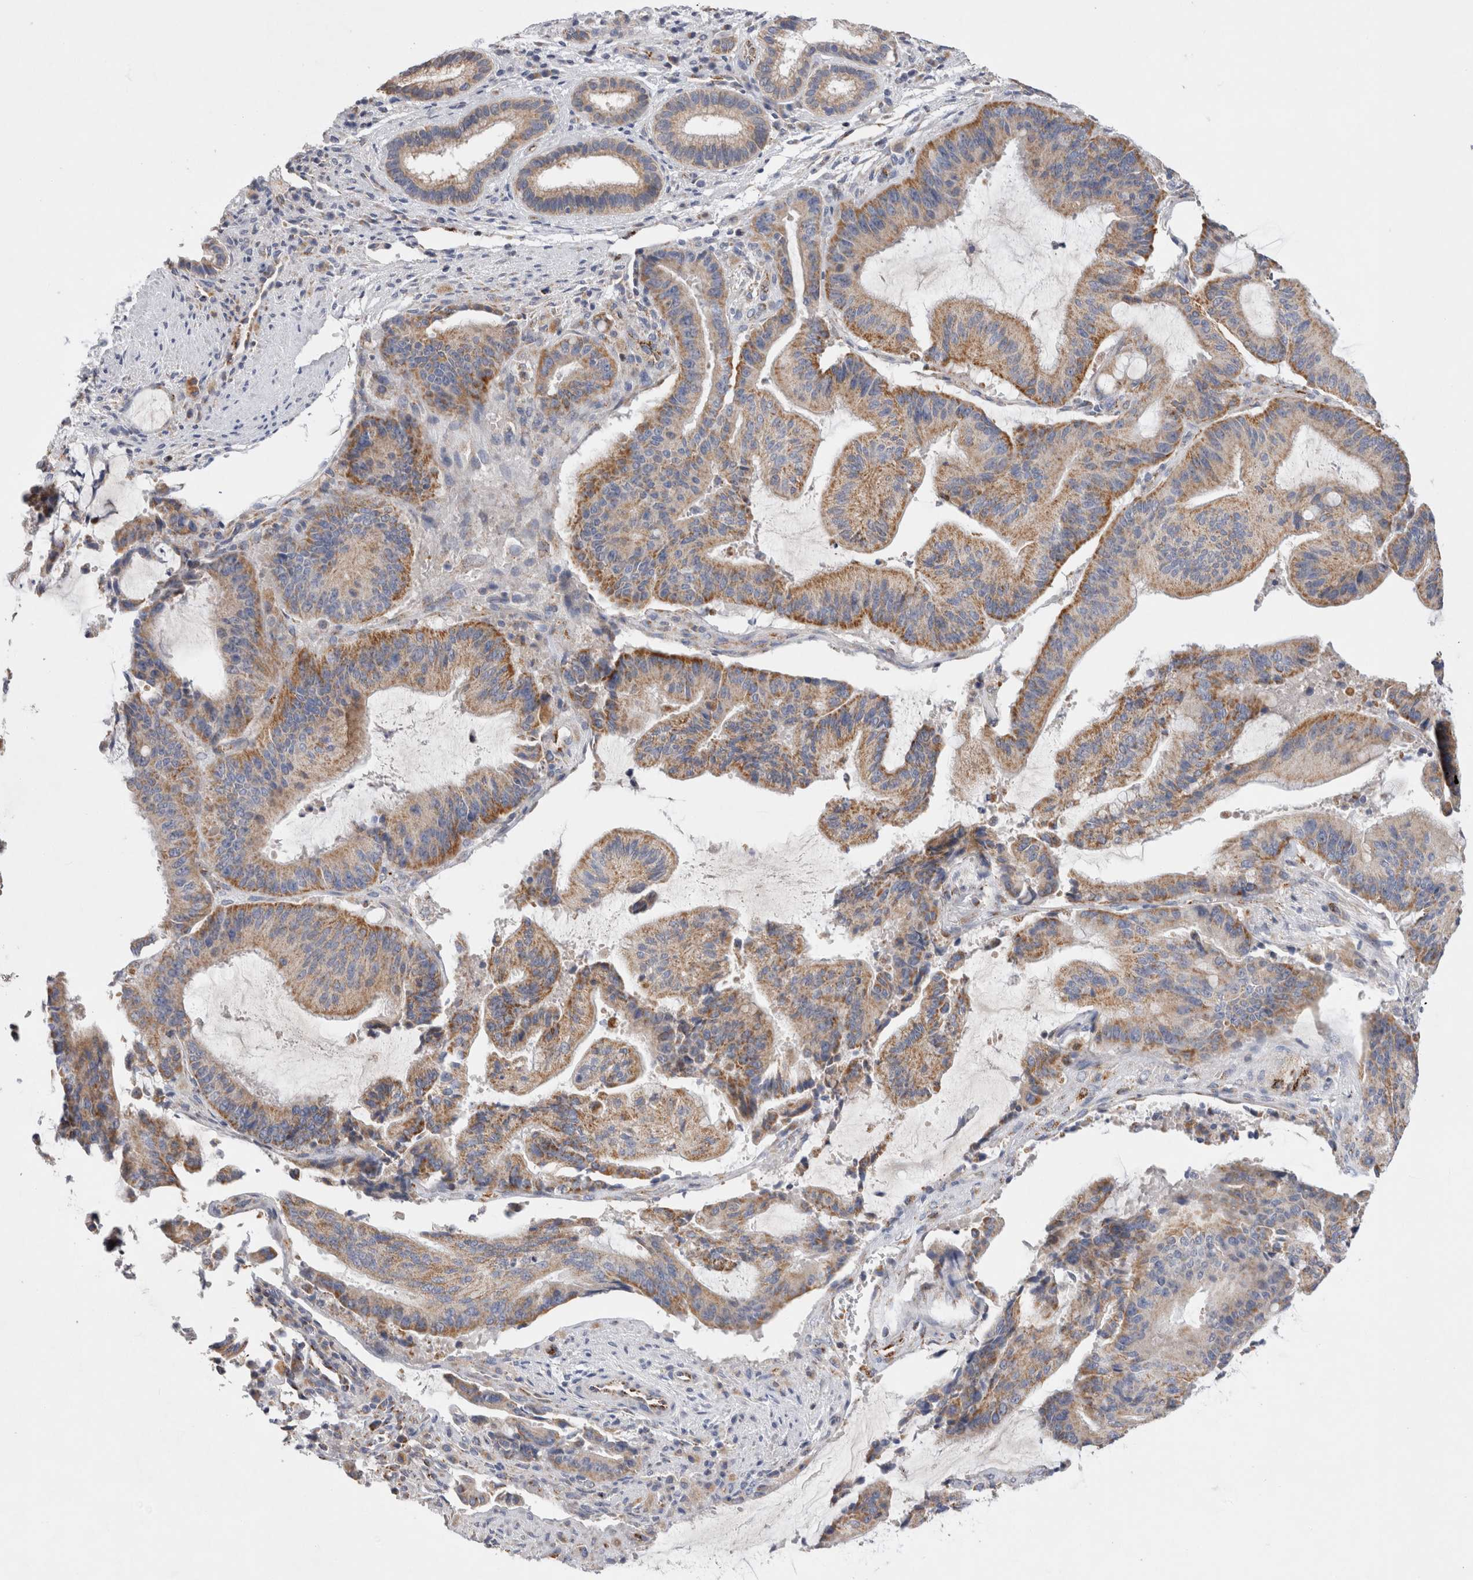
{"staining": {"intensity": "moderate", "quantity": ">75%", "location": "cytoplasmic/membranous"}, "tissue": "liver cancer", "cell_type": "Tumor cells", "image_type": "cancer", "snomed": [{"axis": "morphology", "description": "Normal tissue, NOS"}, {"axis": "morphology", "description": "Cholangiocarcinoma"}, {"axis": "topography", "description": "Liver"}, {"axis": "topography", "description": "Peripheral nerve tissue"}], "caption": "Approximately >75% of tumor cells in human liver cancer display moderate cytoplasmic/membranous protein positivity as visualized by brown immunohistochemical staining.", "gene": "IARS2", "patient": {"sex": "female", "age": 73}}